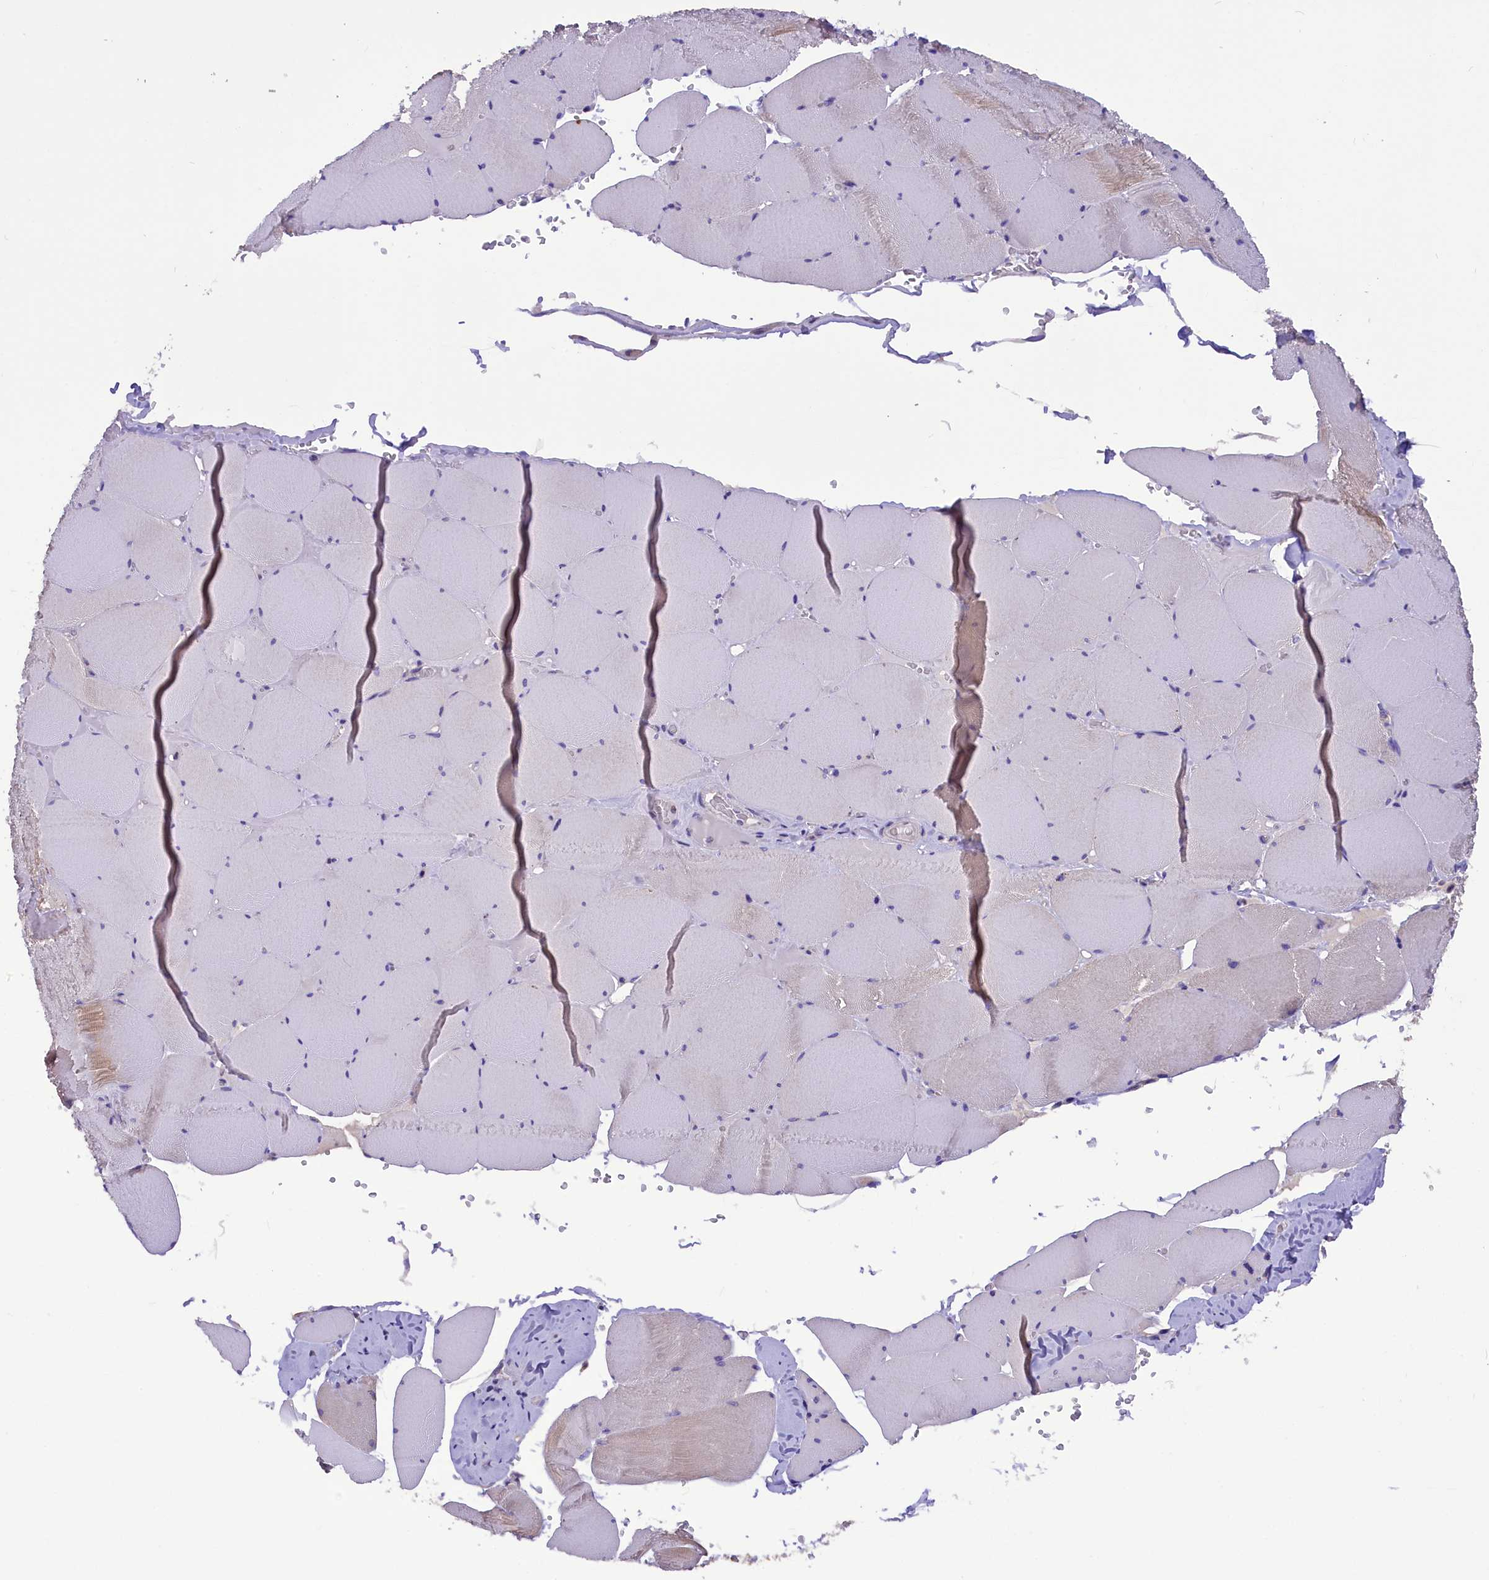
{"staining": {"intensity": "negative", "quantity": "none", "location": "none"}, "tissue": "skeletal muscle", "cell_type": "Myocytes", "image_type": "normal", "snomed": [{"axis": "morphology", "description": "Normal tissue, NOS"}, {"axis": "topography", "description": "Skeletal muscle"}, {"axis": "topography", "description": "Head-Neck"}], "caption": "Immunohistochemistry (IHC) image of benign skeletal muscle stained for a protein (brown), which displays no staining in myocytes.", "gene": "AP3B2", "patient": {"sex": "male", "age": 66}}